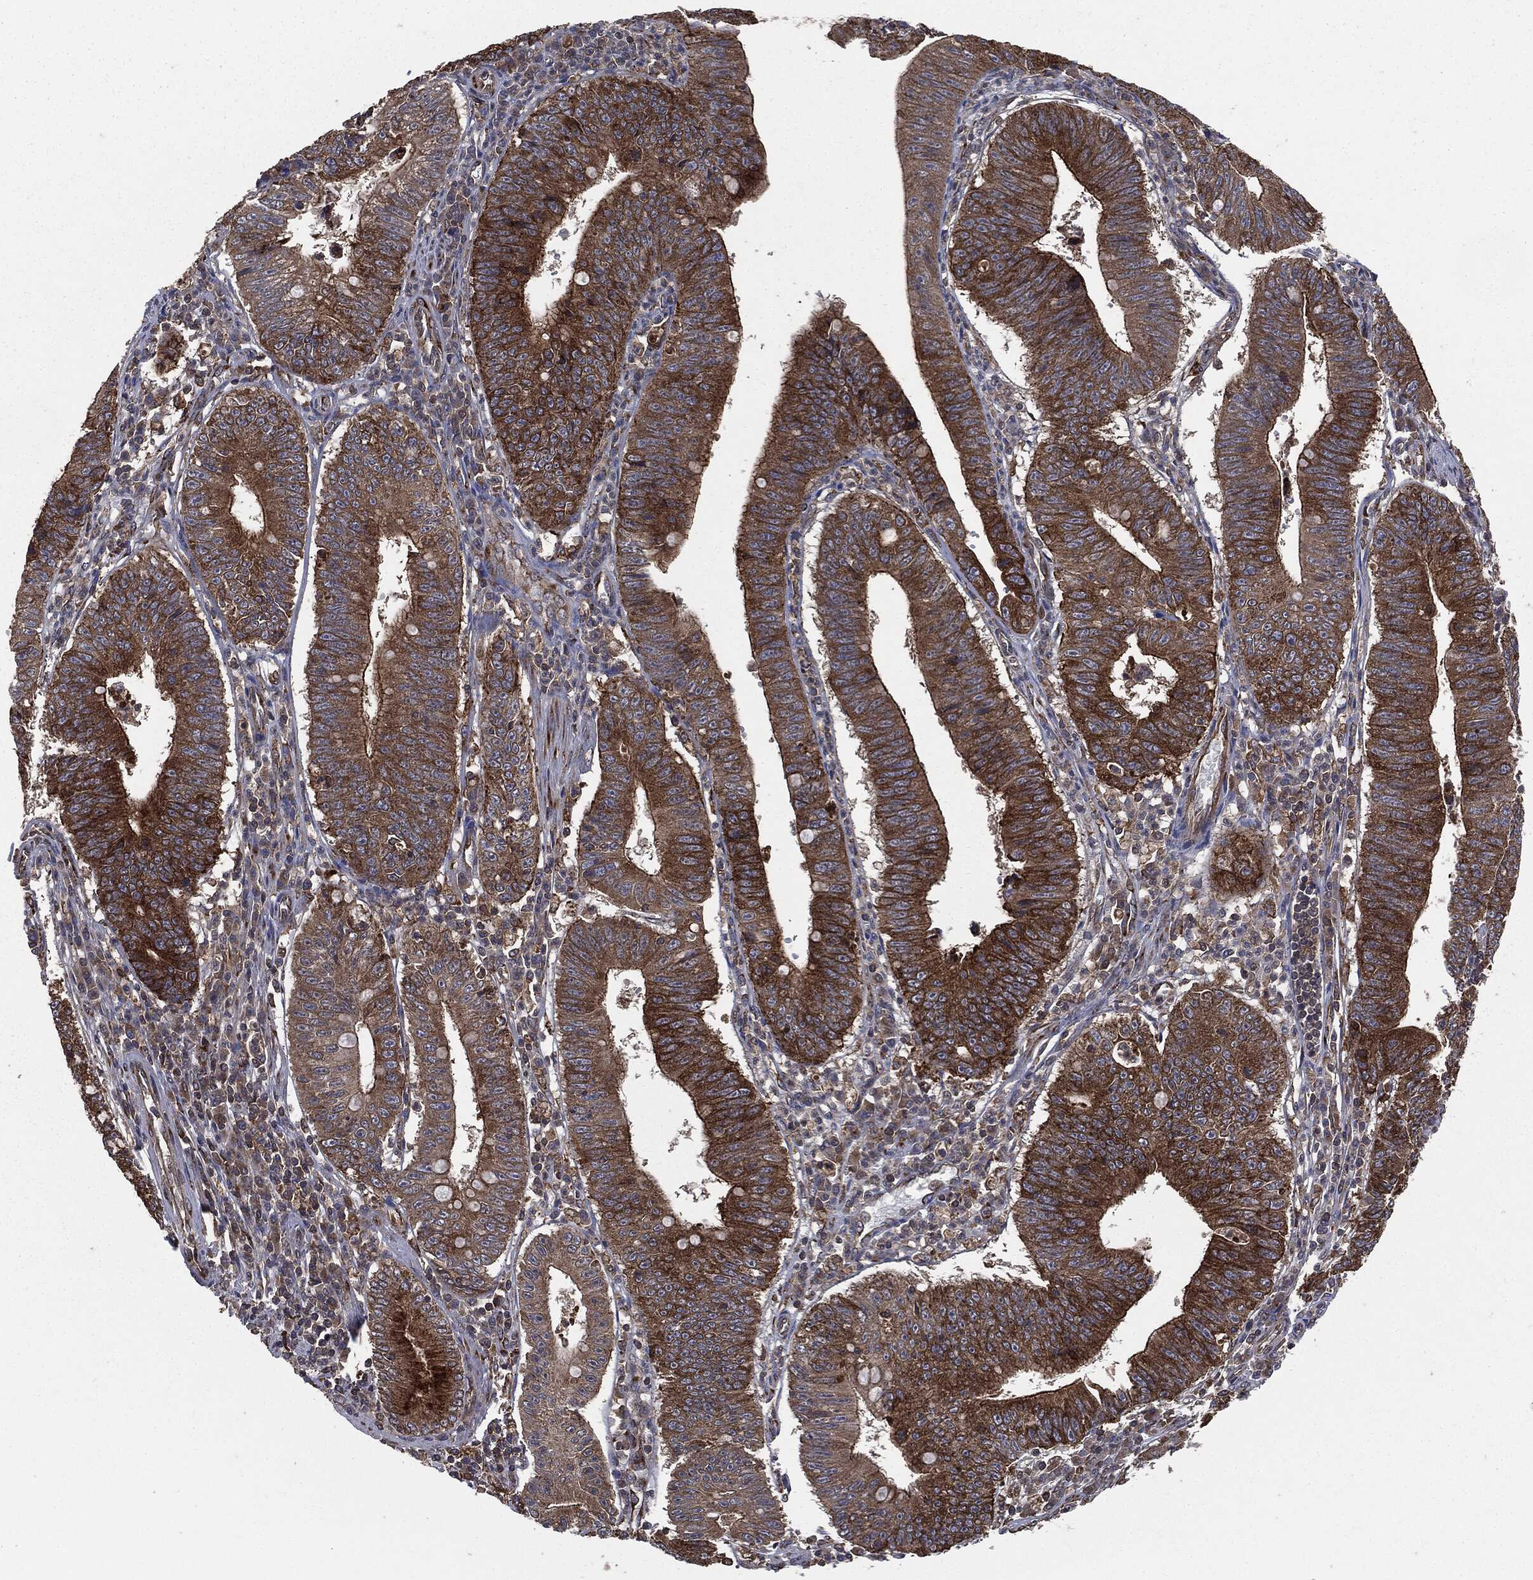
{"staining": {"intensity": "strong", "quantity": ">75%", "location": "cytoplasmic/membranous"}, "tissue": "stomach cancer", "cell_type": "Tumor cells", "image_type": "cancer", "snomed": [{"axis": "morphology", "description": "Adenocarcinoma, NOS"}, {"axis": "topography", "description": "Stomach"}], "caption": "An immunohistochemistry image of neoplastic tissue is shown. Protein staining in brown highlights strong cytoplasmic/membranous positivity in stomach cancer (adenocarcinoma) within tumor cells.", "gene": "PLOD3", "patient": {"sex": "male", "age": 59}}